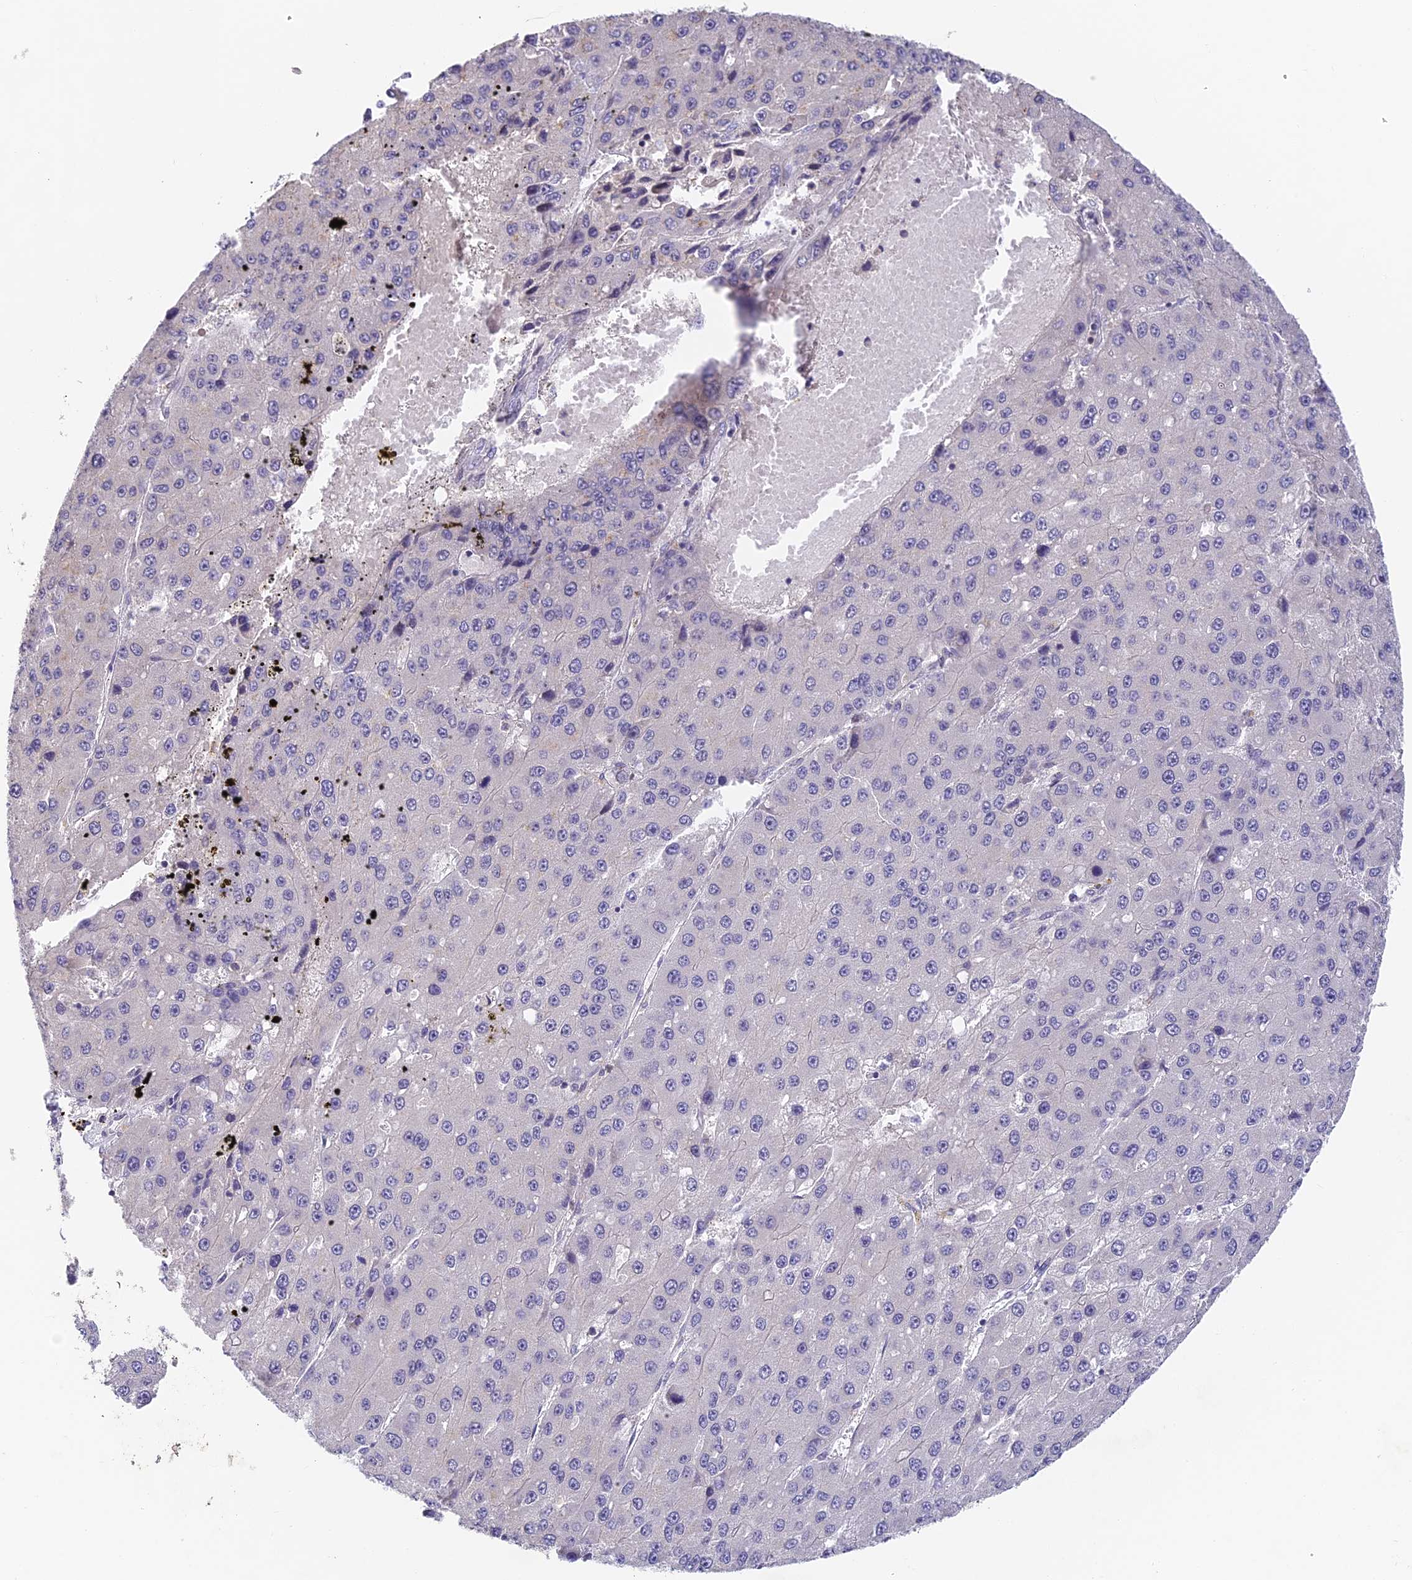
{"staining": {"intensity": "negative", "quantity": "none", "location": "none"}, "tissue": "liver cancer", "cell_type": "Tumor cells", "image_type": "cancer", "snomed": [{"axis": "morphology", "description": "Carcinoma, Hepatocellular, NOS"}, {"axis": "topography", "description": "Liver"}], "caption": "High power microscopy photomicrograph of an immunohistochemistry micrograph of liver cancer (hepatocellular carcinoma), revealing no significant positivity in tumor cells.", "gene": "DNAAF10", "patient": {"sex": "female", "age": 73}}